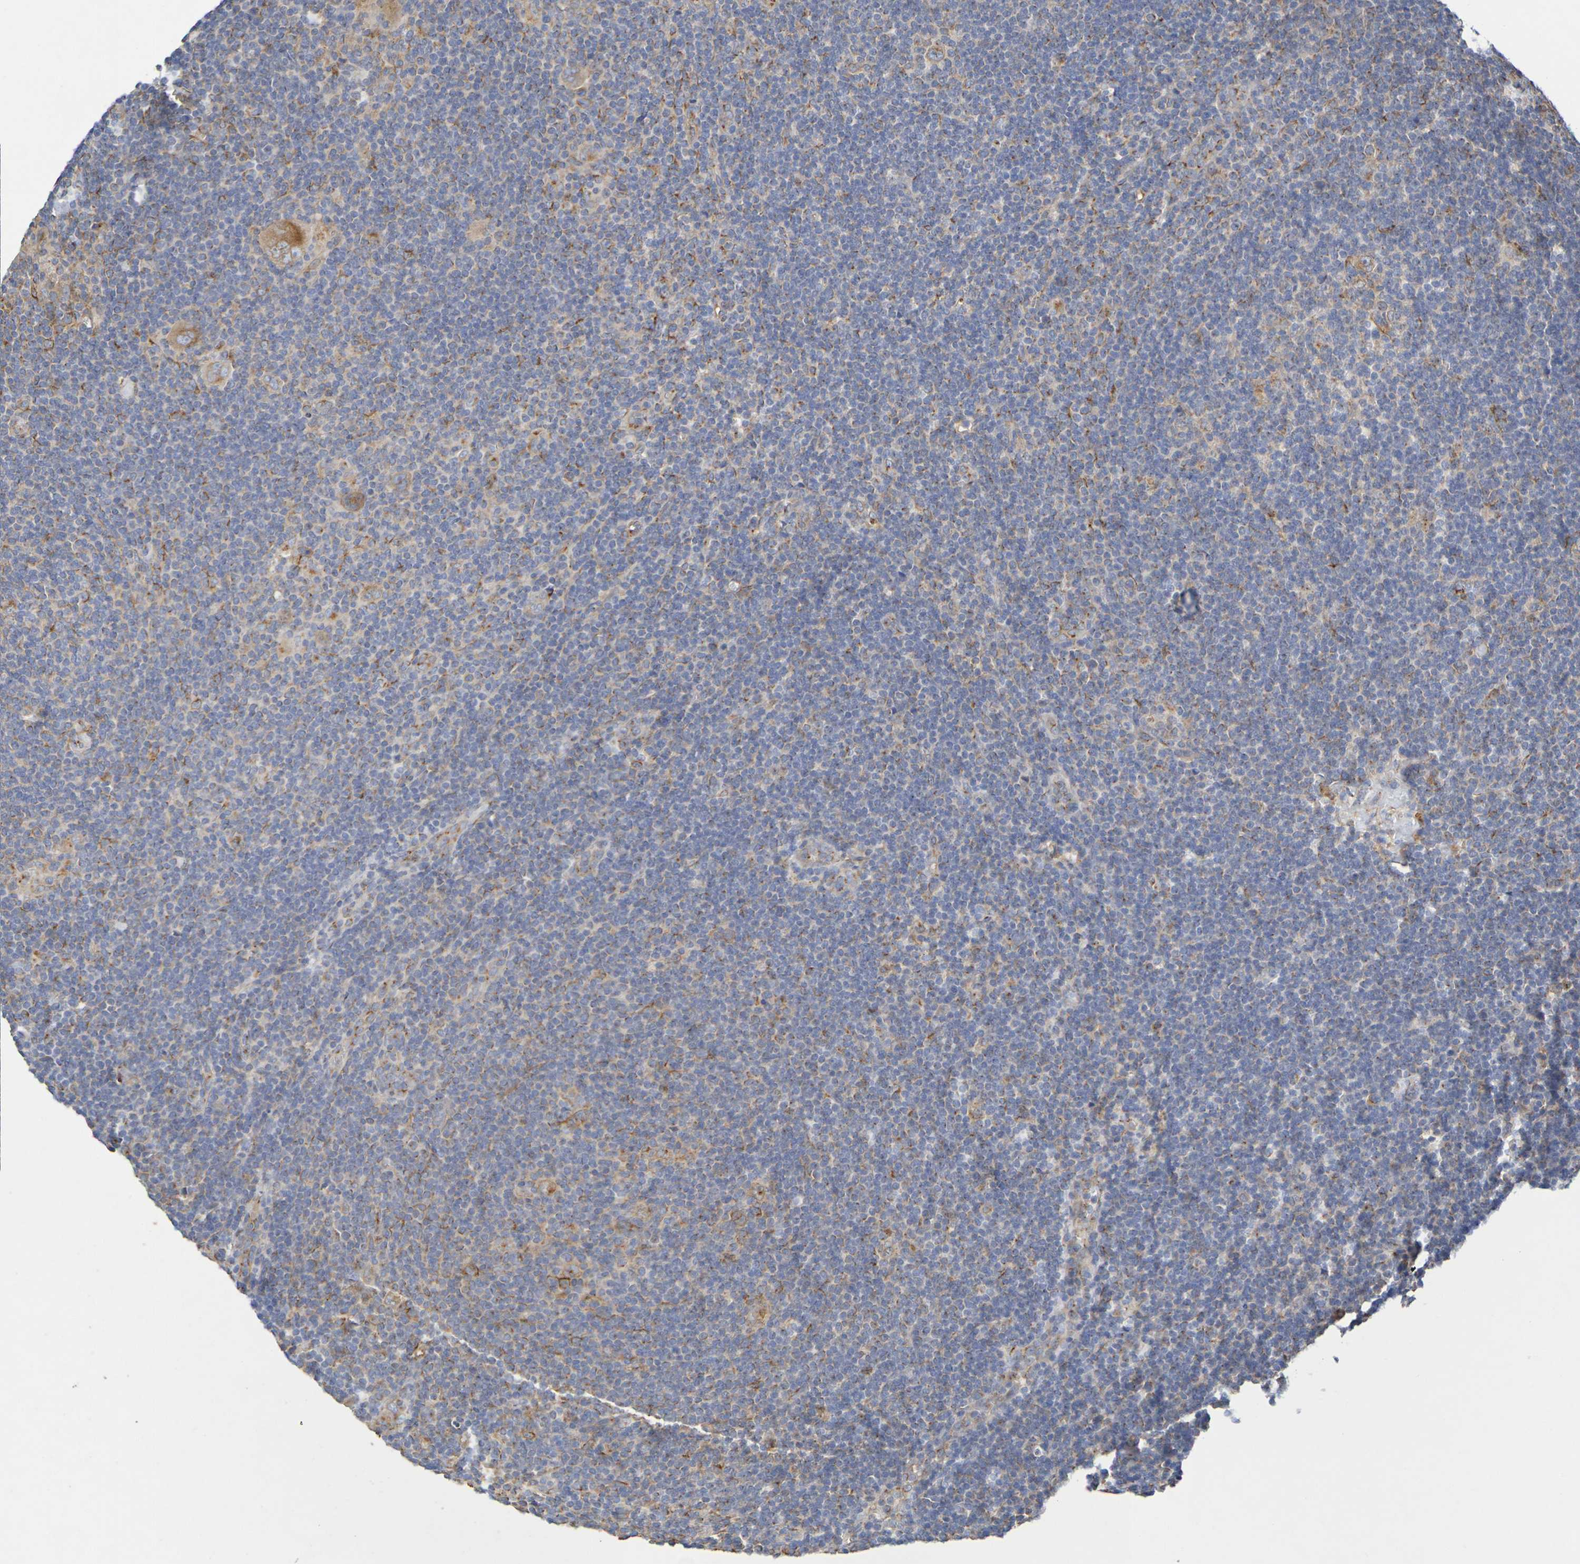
{"staining": {"intensity": "moderate", "quantity": ">75%", "location": "cytoplasmic/membranous"}, "tissue": "lymphoma", "cell_type": "Tumor cells", "image_type": "cancer", "snomed": [{"axis": "morphology", "description": "Hodgkin's disease, NOS"}, {"axis": "topography", "description": "Lymph node"}], "caption": "Immunohistochemical staining of human Hodgkin's disease reveals medium levels of moderate cytoplasmic/membranous expression in about >75% of tumor cells. (Brightfield microscopy of DAB IHC at high magnification).", "gene": "DCP2", "patient": {"sex": "female", "age": 57}}